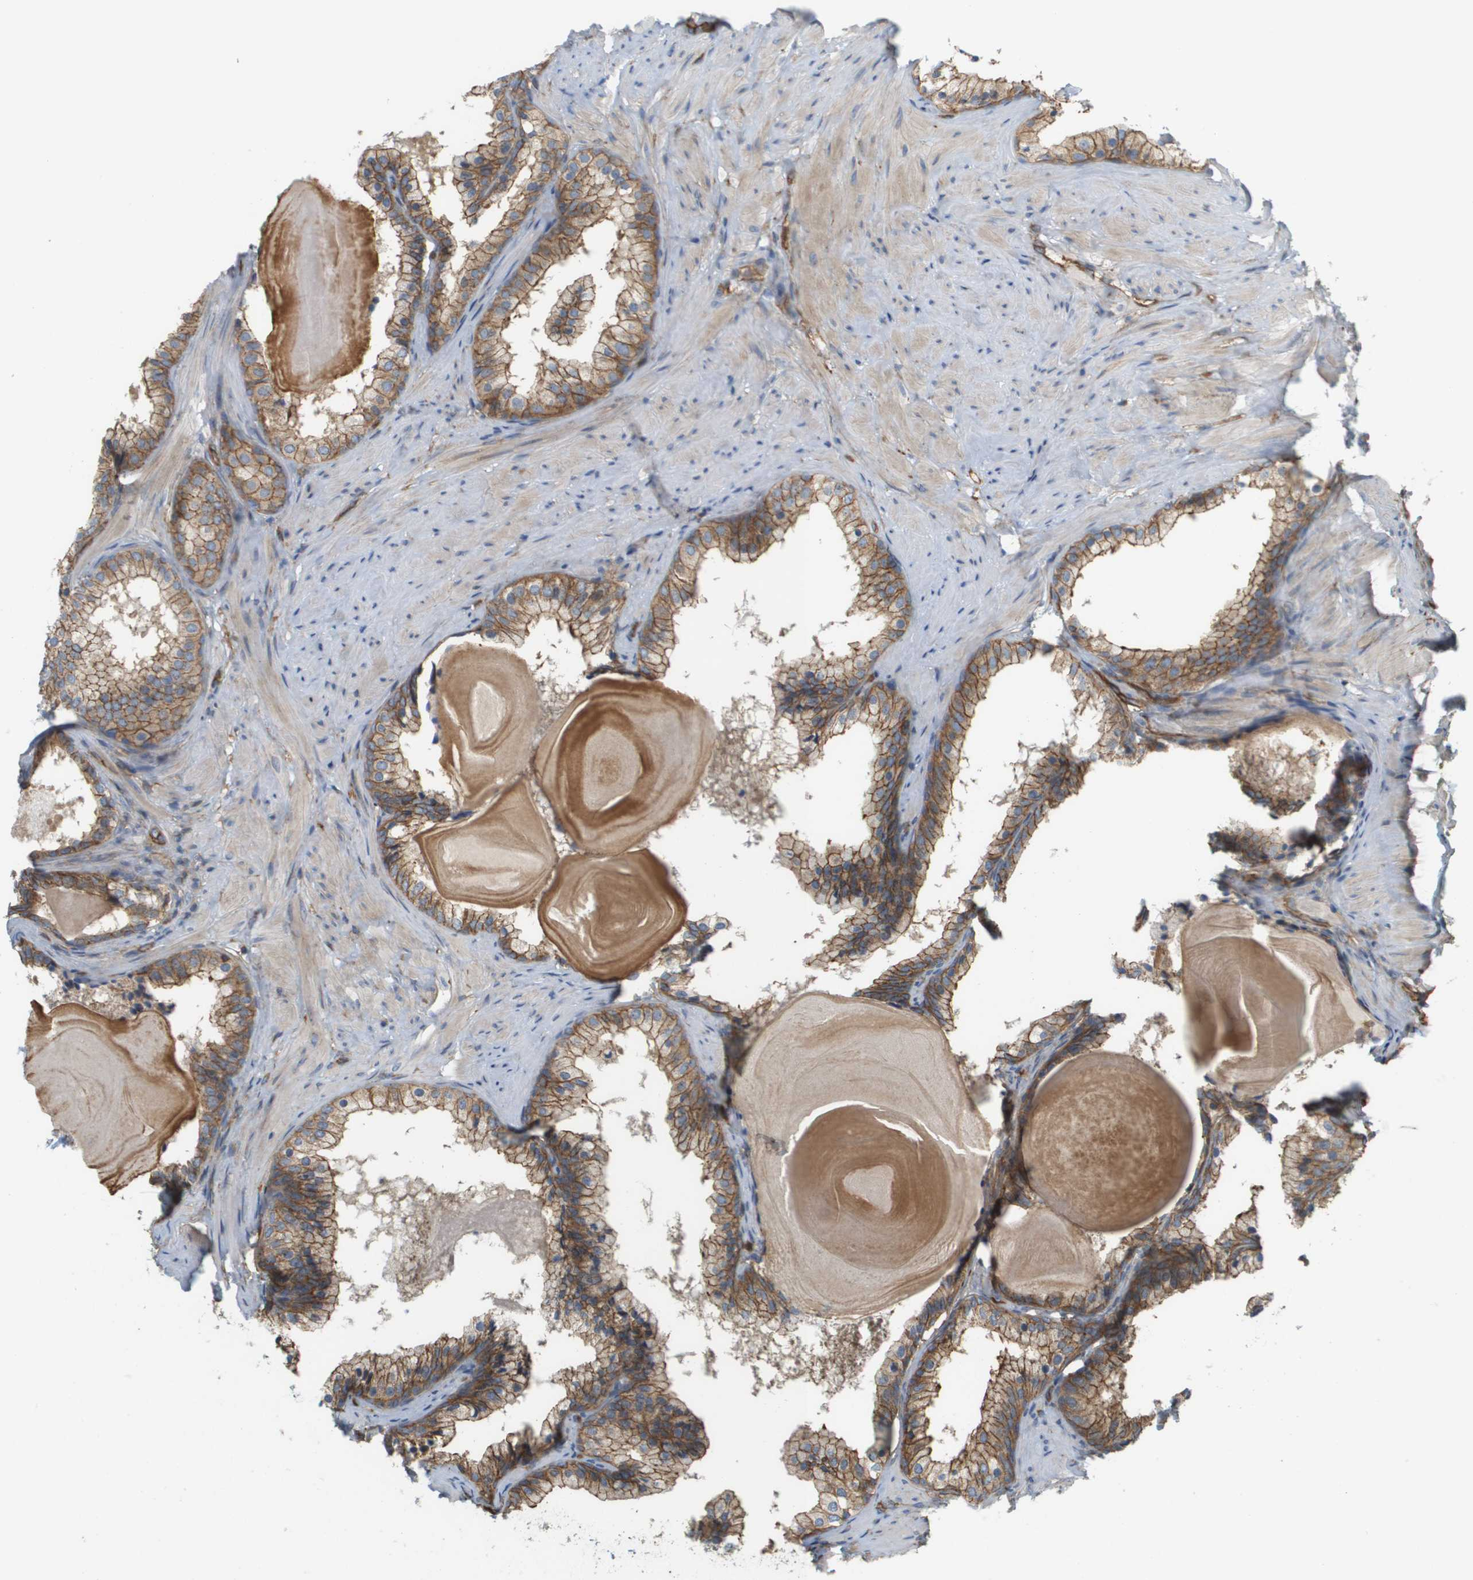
{"staining": {"intensity": "moderate", "quantity": ">75%", "location": "cytoplasmic/membranous"}, "tissue": "prostate cancer", "cell_type": "Tumor cells", "image_type": "cancer", "snomed": [{"axis": "morphology", "description": "Adenocarcinoma, Low grade"}, {"axis": "topography", "description": "Prostate"}], "caption": "Moderate cytoplasmic/membranous protein positivity is identified in approximately >75% of tumor cells in low-grade adenocarcinoma (prostate). Nuclei are stained in blue.", "gene": "SGMS2", "patient": {"sex": "male", "age": 69}}